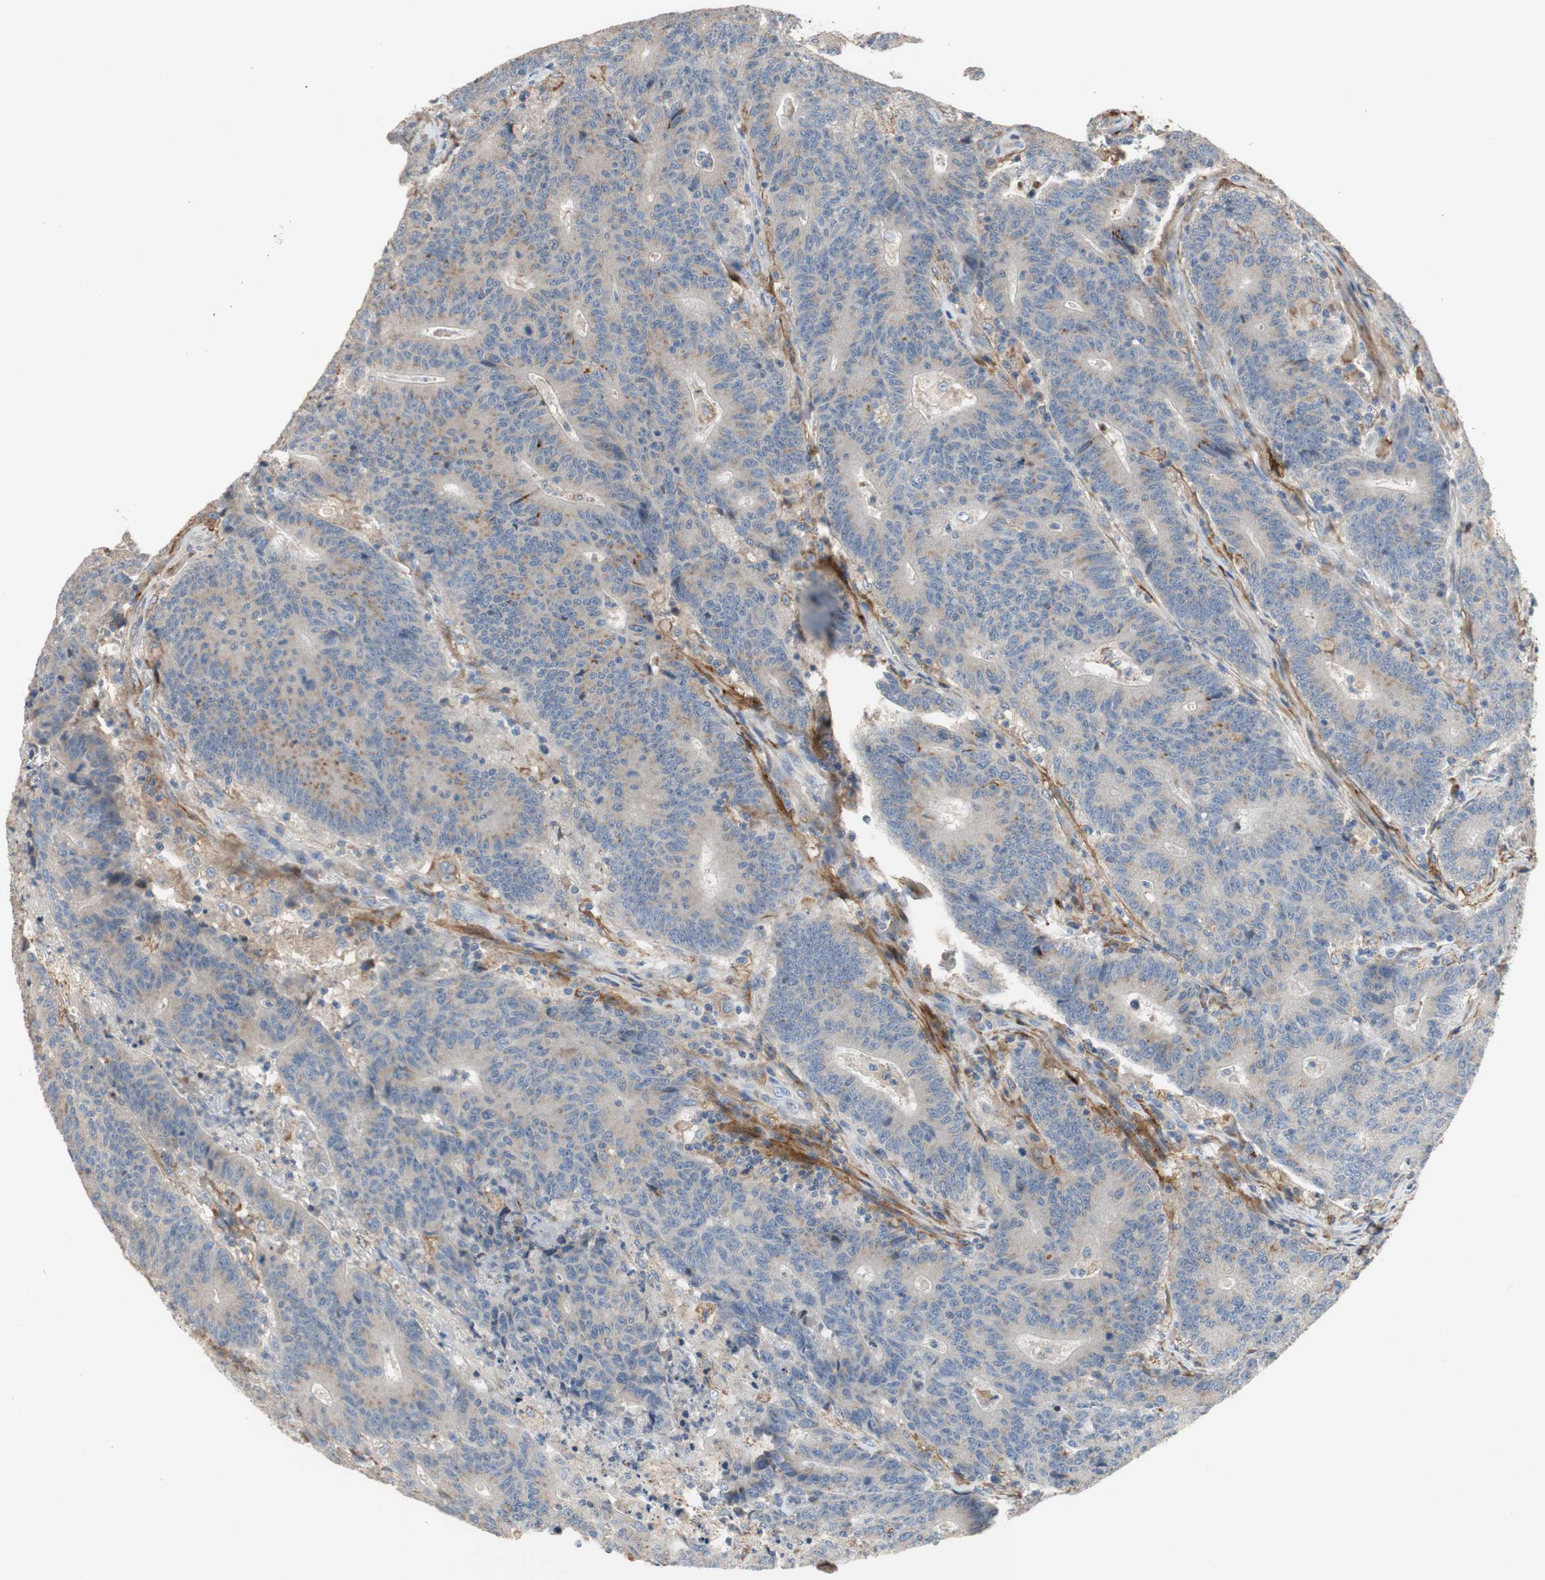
{"staining": {"intensity": "weak", "quantity": "<25%", "location": "cytoplasmic/membranous"}, "tissue": "colorectal cancer", "cell_type": "Tumor cells", "image_type": "cancer", "snomed": [{"axis": "morphology", "description": "Normal tissue, NOS"}, {"axis": "morphology", "description": "Adenocarcinoma, NOS"}, {"axis": "topography", "description": "Colon"}], "caption": "This image is of colorectal cancer stained with immunohistochemistry (IHC) to label a protein in brown with the nuclei are counter-stained blue. There is no staining in tumor cells.", "gene": "ALPL", "patient": {"sex": "female", "age": 75}}